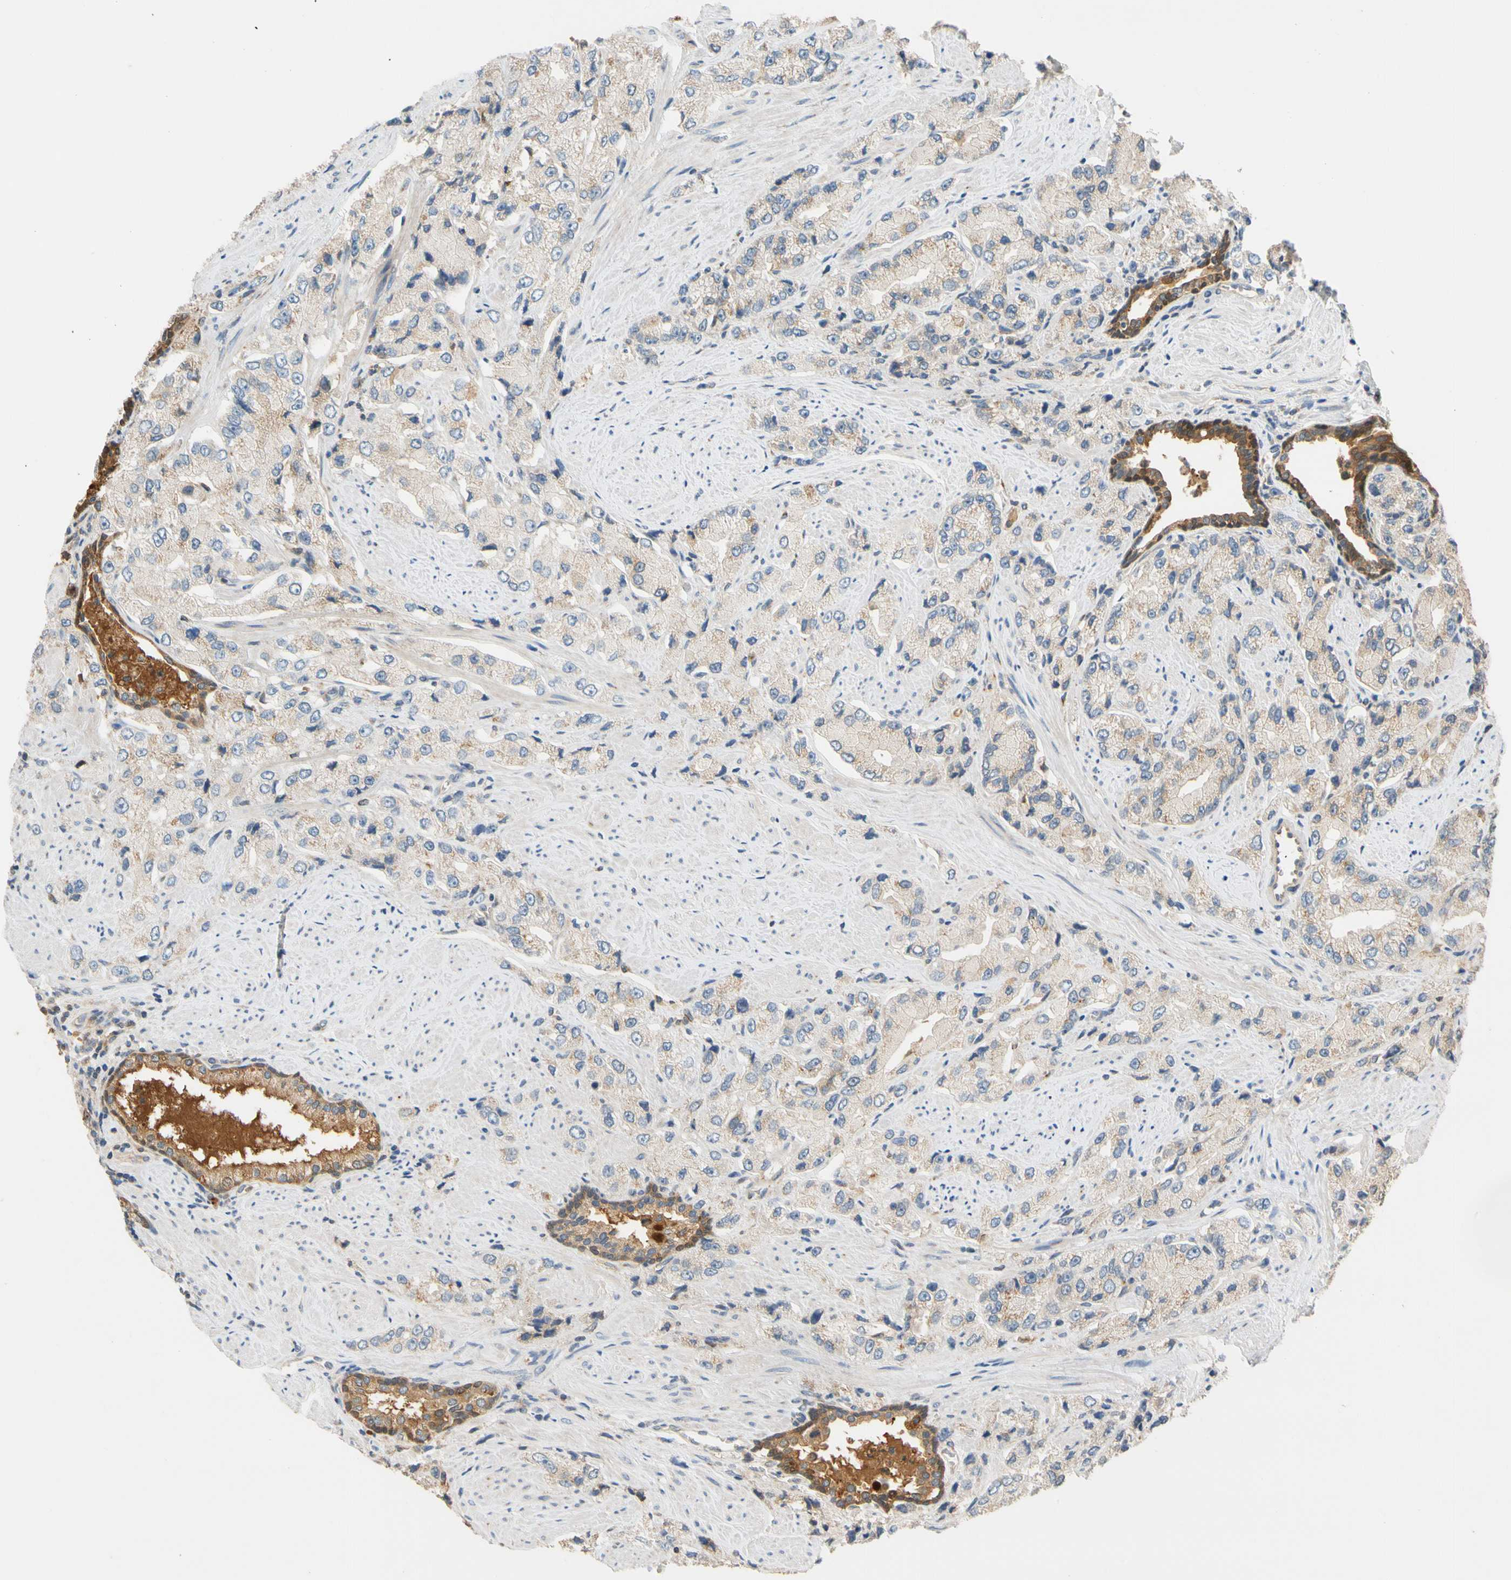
{"staining": {"intensity": "weak", "quantity": "25%-75%", "location": "cytoplasmic/membranous"}, "tissue": "prostate cancer", "cell_type": "Tumor cells", "image_type": "cancer", "snomed": [{"axis": "morphology", "description": "Adenocarcinoma, High grade"}, {"axis": "topography", "description": "Prostate"}], "caption": "Prostate cancer stained with a protein marker demonstrates weak staining in tumor cells.", "gene": "GPSM2", "patient": {"sex": "male", "age": 58}}